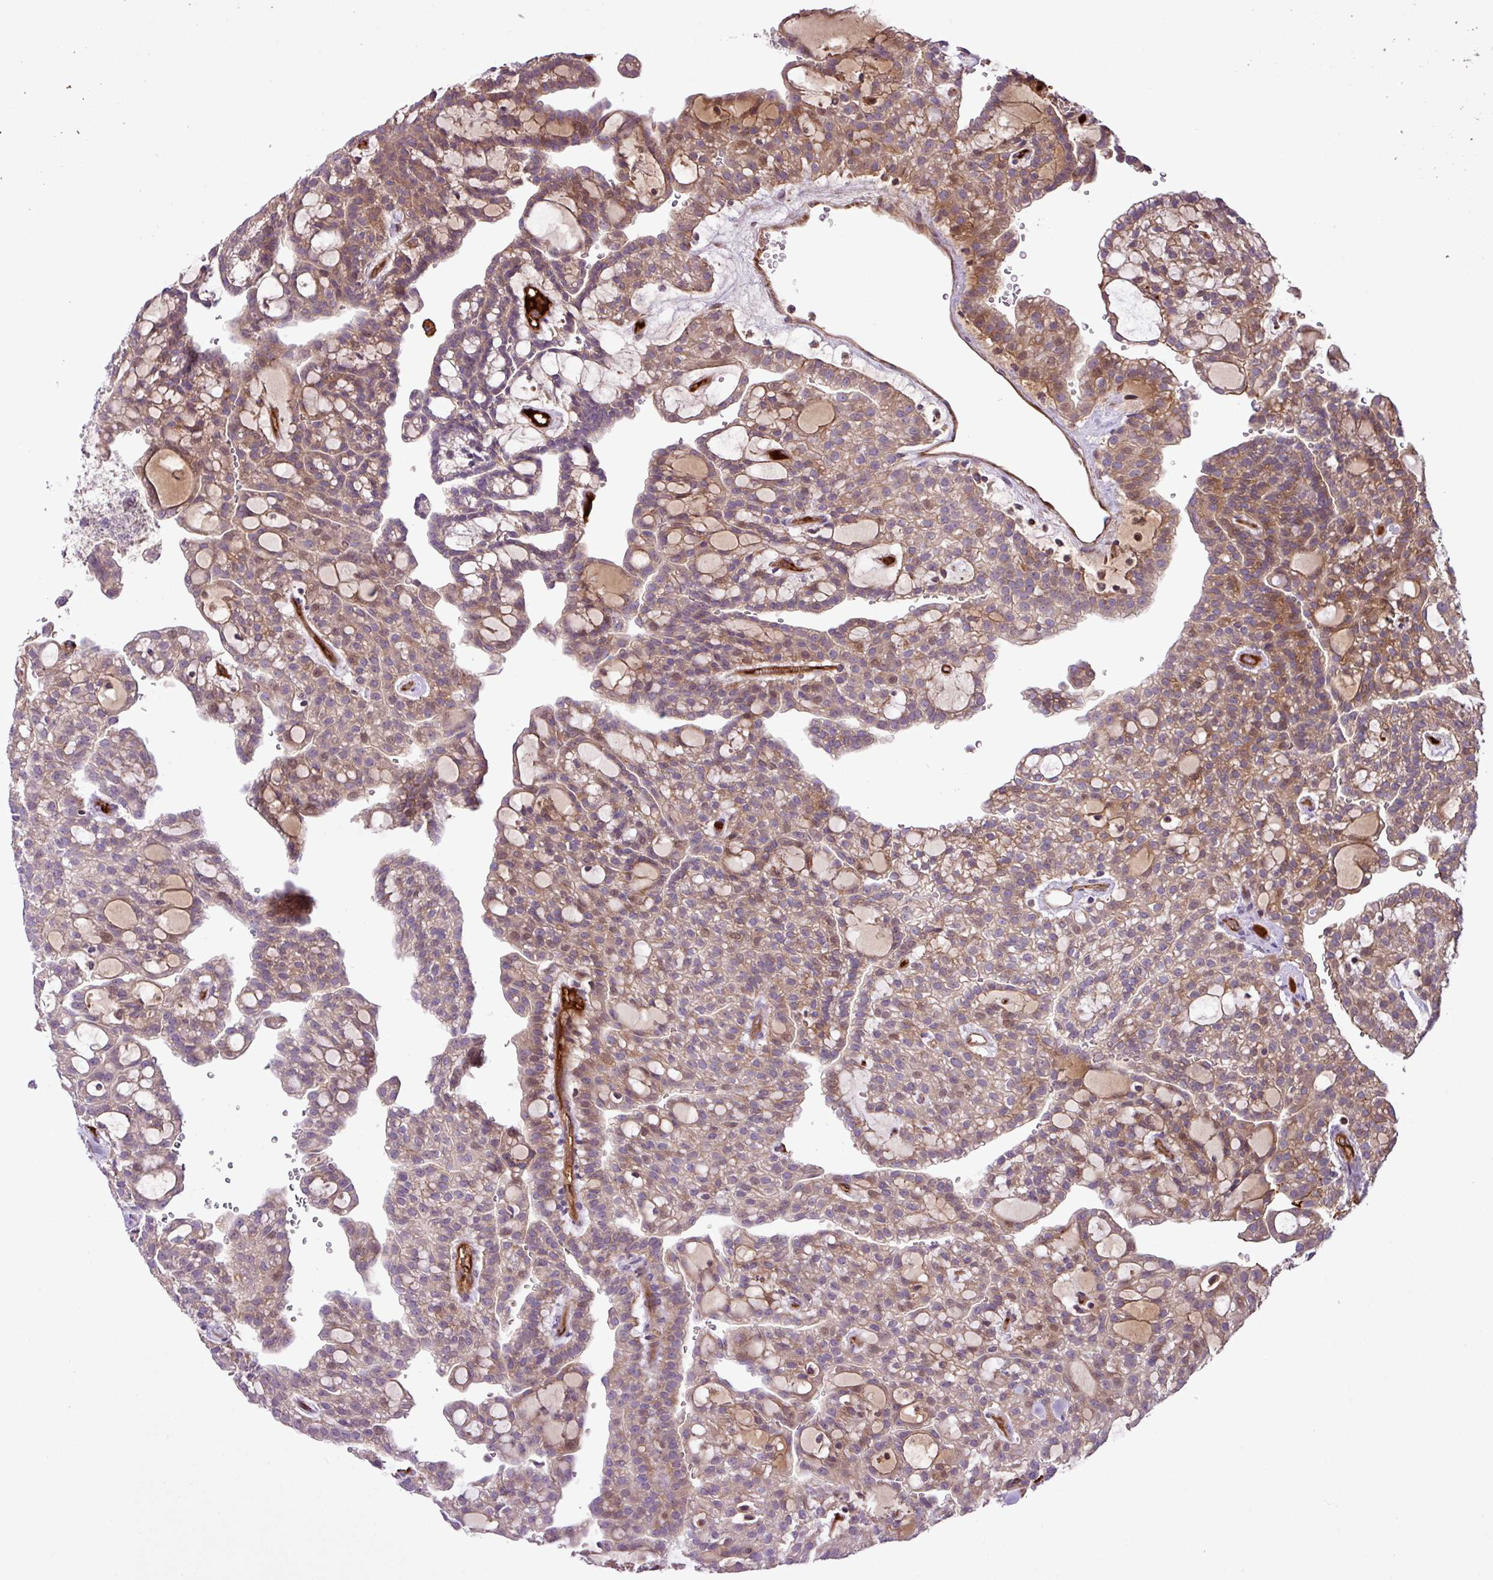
{"staining": {"intensity": "moderate", "quantity": "25%-75%", "location": "cytoplasmic/membranous"}, "tissue": "renal cancer", "cell_type": "Tumor cells", "image_type": "cancer", "snomed": [{"axis": "morphology", "description": "Adenocarcinoma, NOS"}, {"axis": "topography", "description": "Kidney"}], "caption": "Immunohistochemical staining of human adenocarcinoma (renal) exhibits medium levels of moderate cytoplasmic/membranous protein expression in about 25%-75% of tumor cells.", "gene": "ZNF266", "patient": {"sex": "male", "age": 63}}